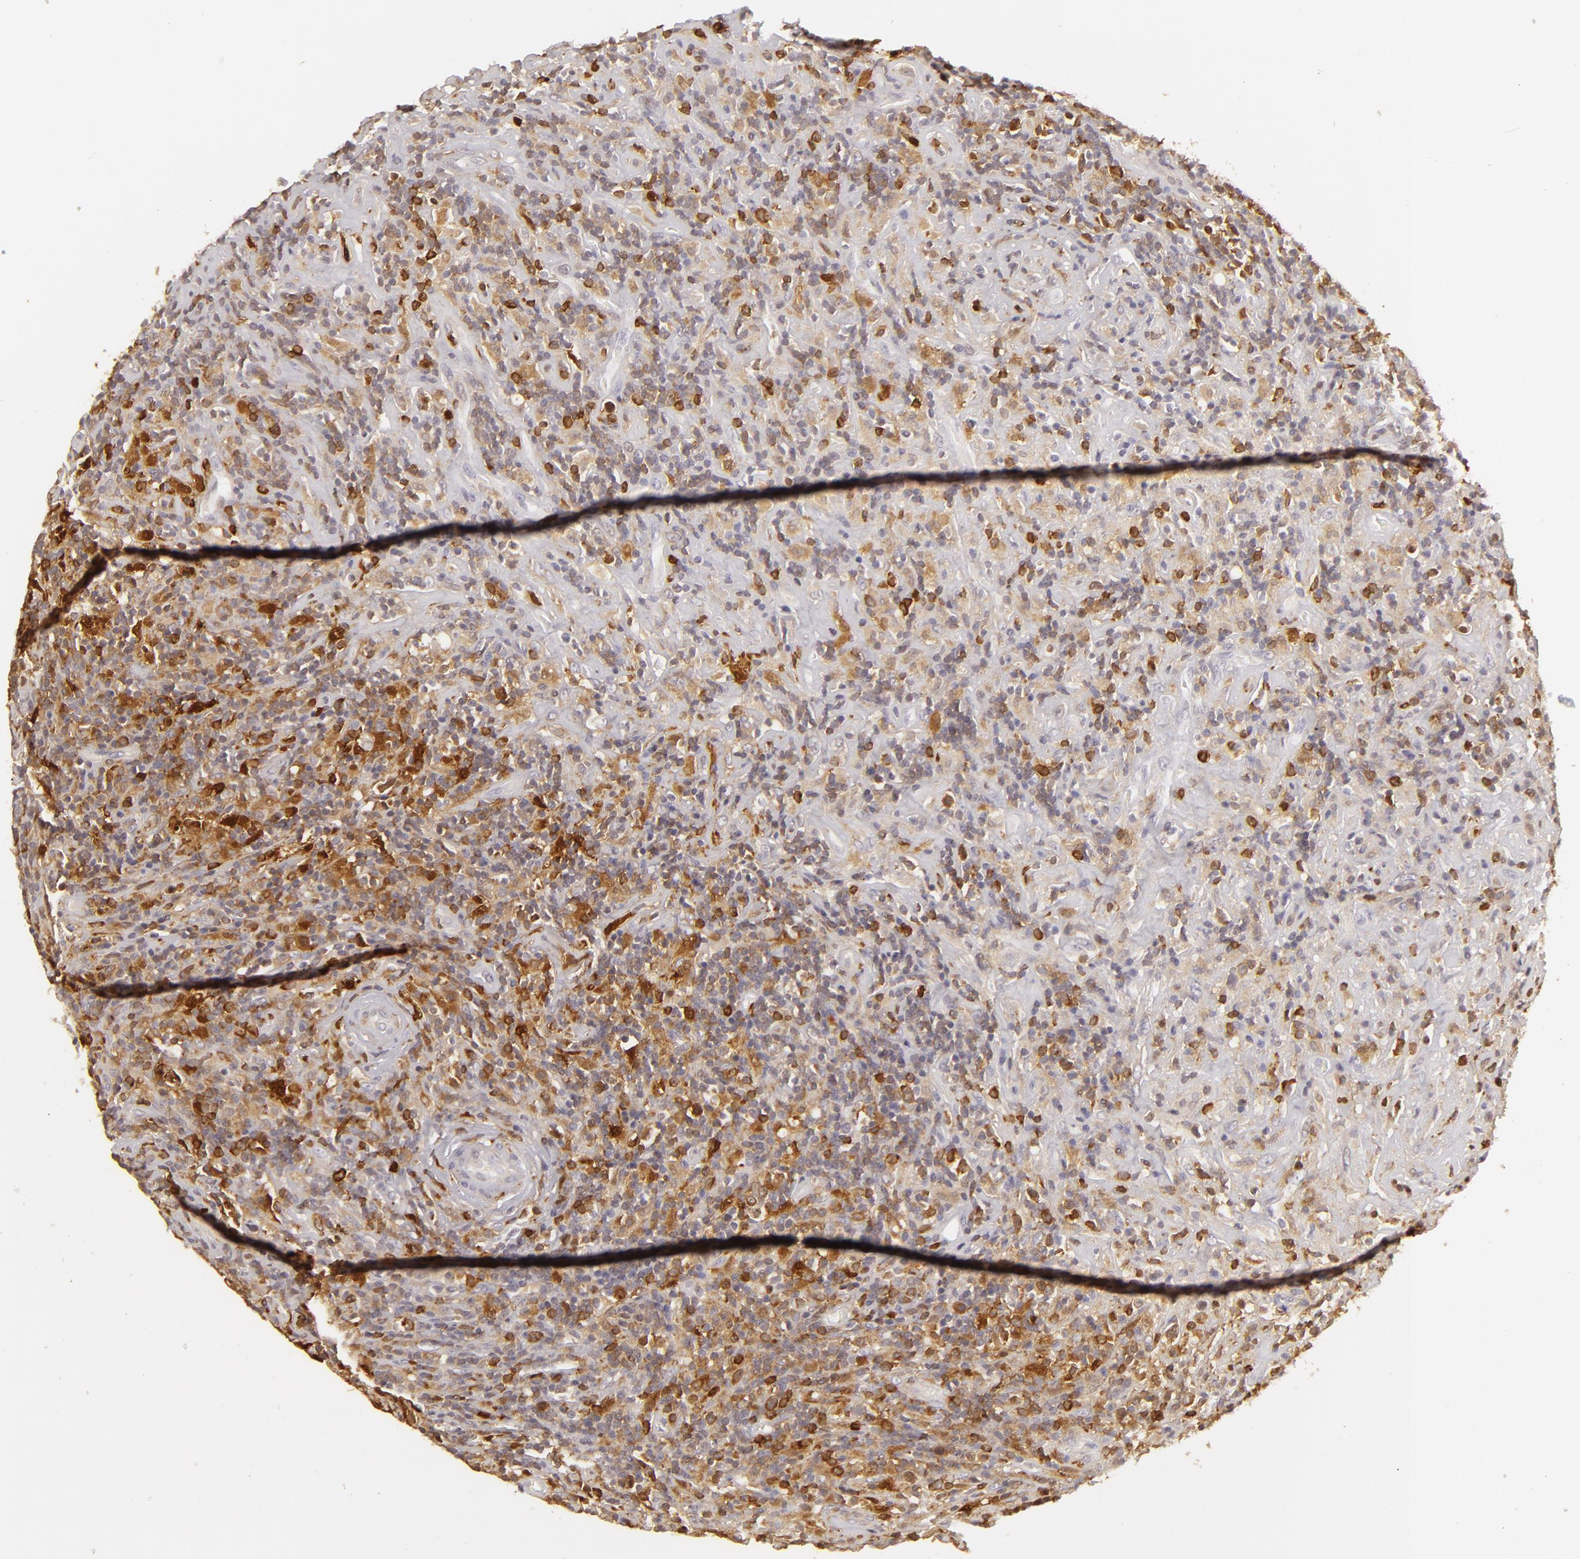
{"staining": {"intensity": "moderate", "quantity": "25%-75%", "location": "cytoplasmic/membranous"}, "tissue": "lymphoma", "cell_type": "Tumor cells", "image_type": "cancer", "snomed": [{"axis": "morphology", "description": "Hodgkin's disease, NOS"}, {"axis": "topography", "description": "Lymph node"}], "caption": "Lymphoma tissue exhibits moderate cytoplasmic/membranous staining in approximately 25%-75% of tumor cells, visualized by immunohistochemistry.", "gene": "APOBEC3G", "patient": {"sex": "male", "age": 46}}